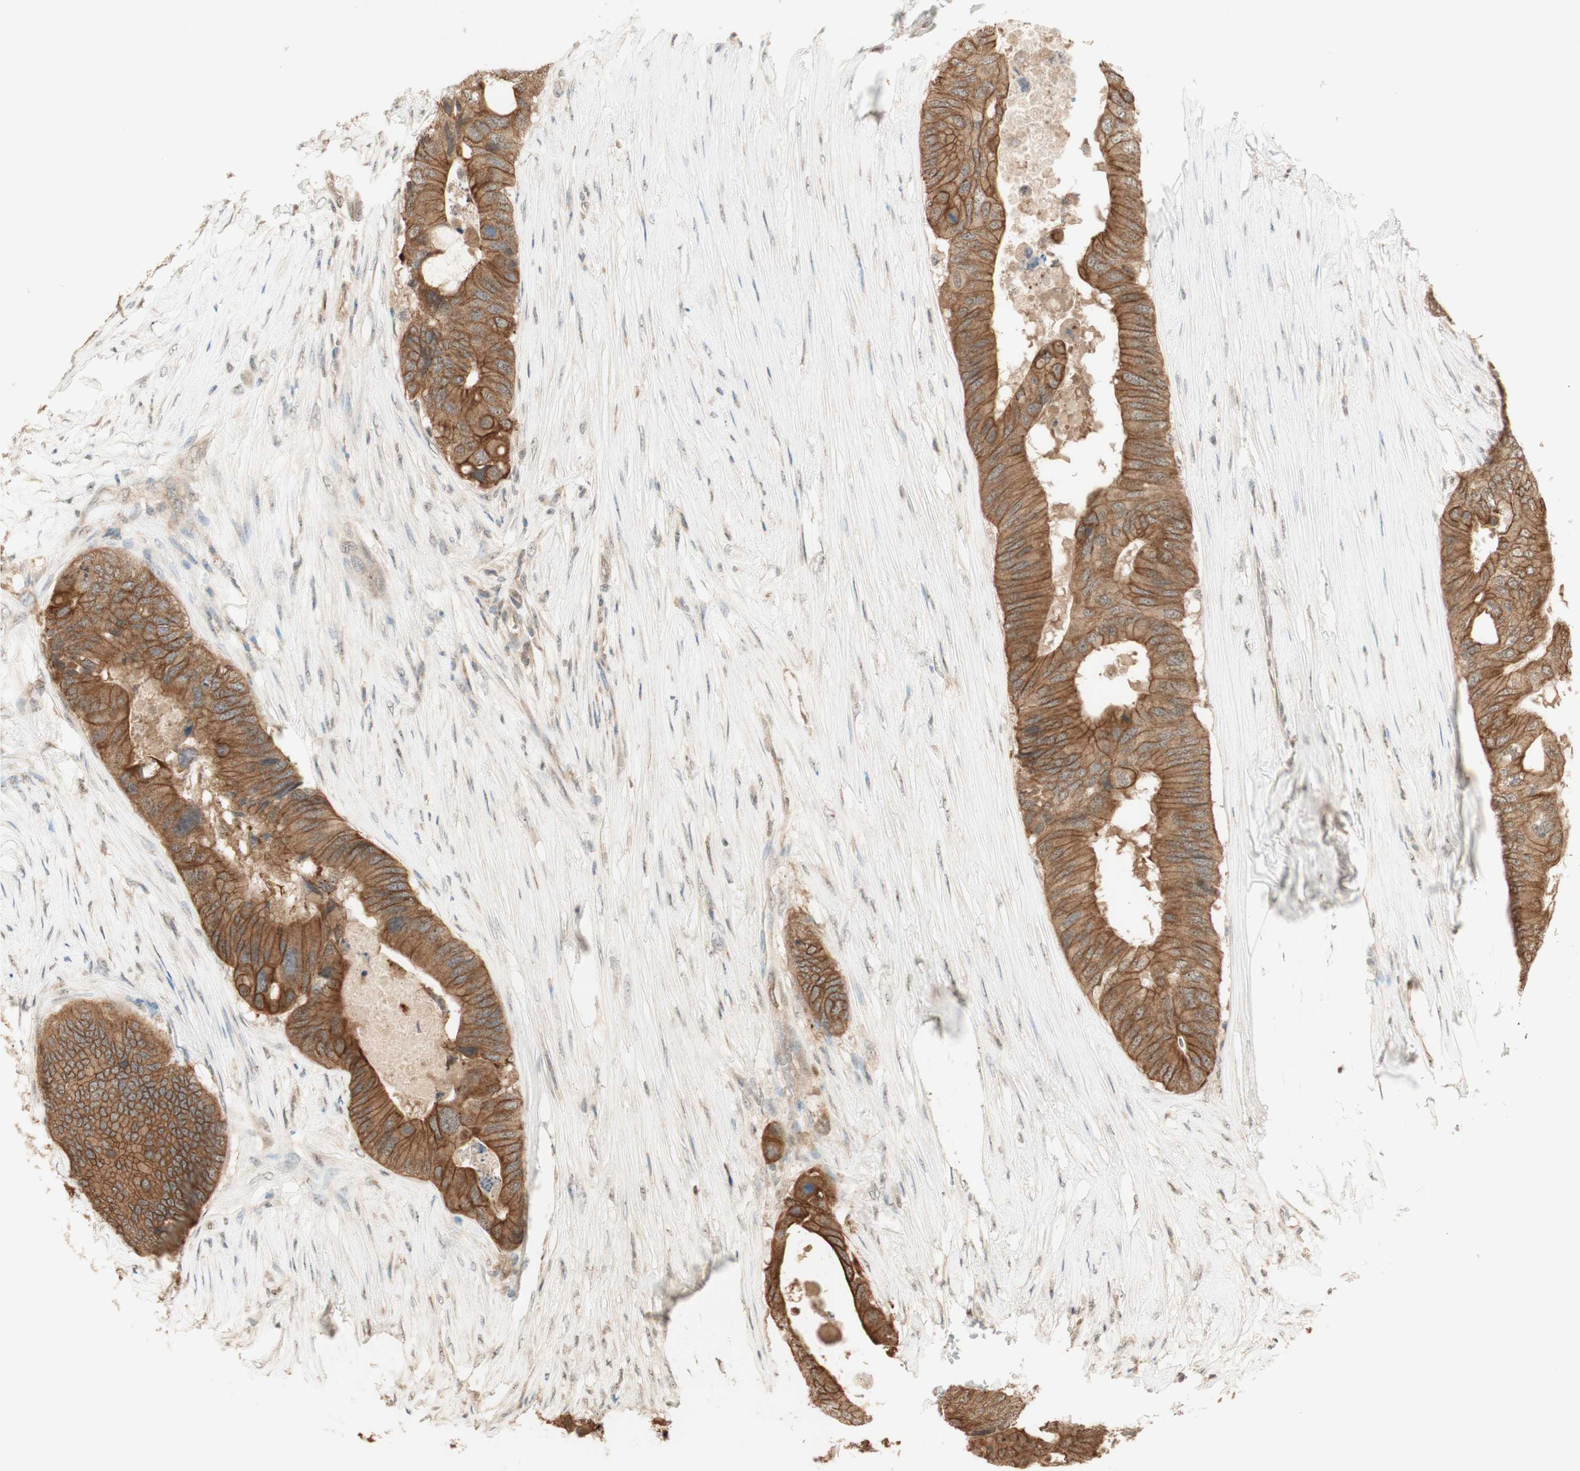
{"staining": {"intensity": "moderate", "quantity": ">75%", "location": "cytoplasmic/membranous"}, "tissue": "colorectal cancer", "cell_type": "Tumor cells", "image_type": "cancer", "snomed": [{"axis": "morphology", "description": "Adenocarcinoma, NOS"}, {"axis": "topography", "description": "Colon"}], "caption": "DAB (3,3'-diaminobenzidine) immunohistochemical staining of adenocarcinoma (colorectal) exhibits moderate cytoplasmic/membranous protein positivity in about >75% of tumor cells.", "gene": "SPINT2", "patient": {"sex": "male", "age": 71}}